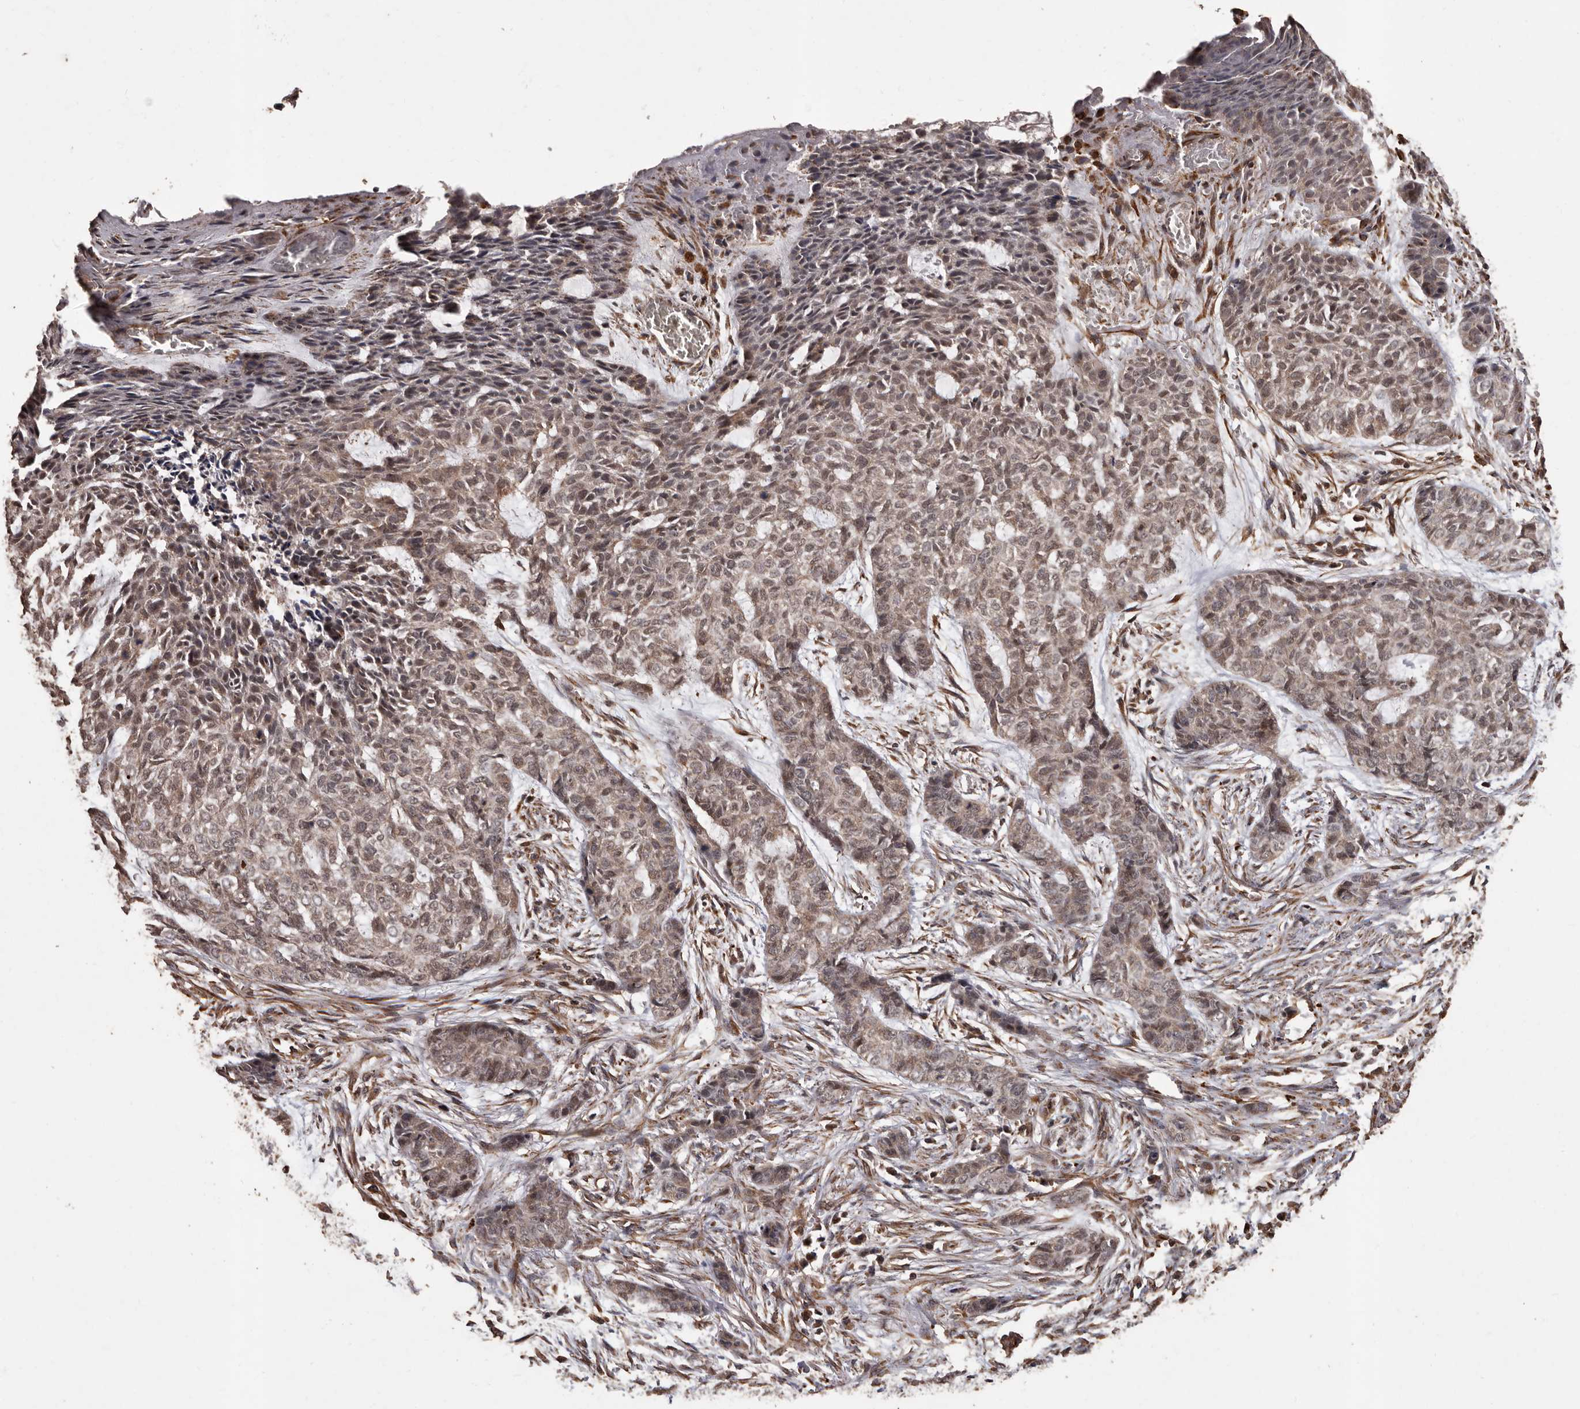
{"staining": {"intensity": "weak", "quantity": ">75%", "location": "cytoplasmic/membranous,nuclear"}, "tissue": "skin cancer", "cell_type": "Tumor cells", "image_type": "cancer", "snomed": [{"axis": "morphology", "description": "Basal cell carcinoma"}, {"axis": "topography", "description": "Skin"}], "caption": "DAB (3,3'-diaminobenzidine) immunohistochemical staining of human skin cancer (basal cell carcinoma) reveals weak cytoplasmic/membranous and nuclear protein positivity in about >75% of tumor cells.", "gene": "BRAT1", "patient": {"sex": "female", "age": 64}}